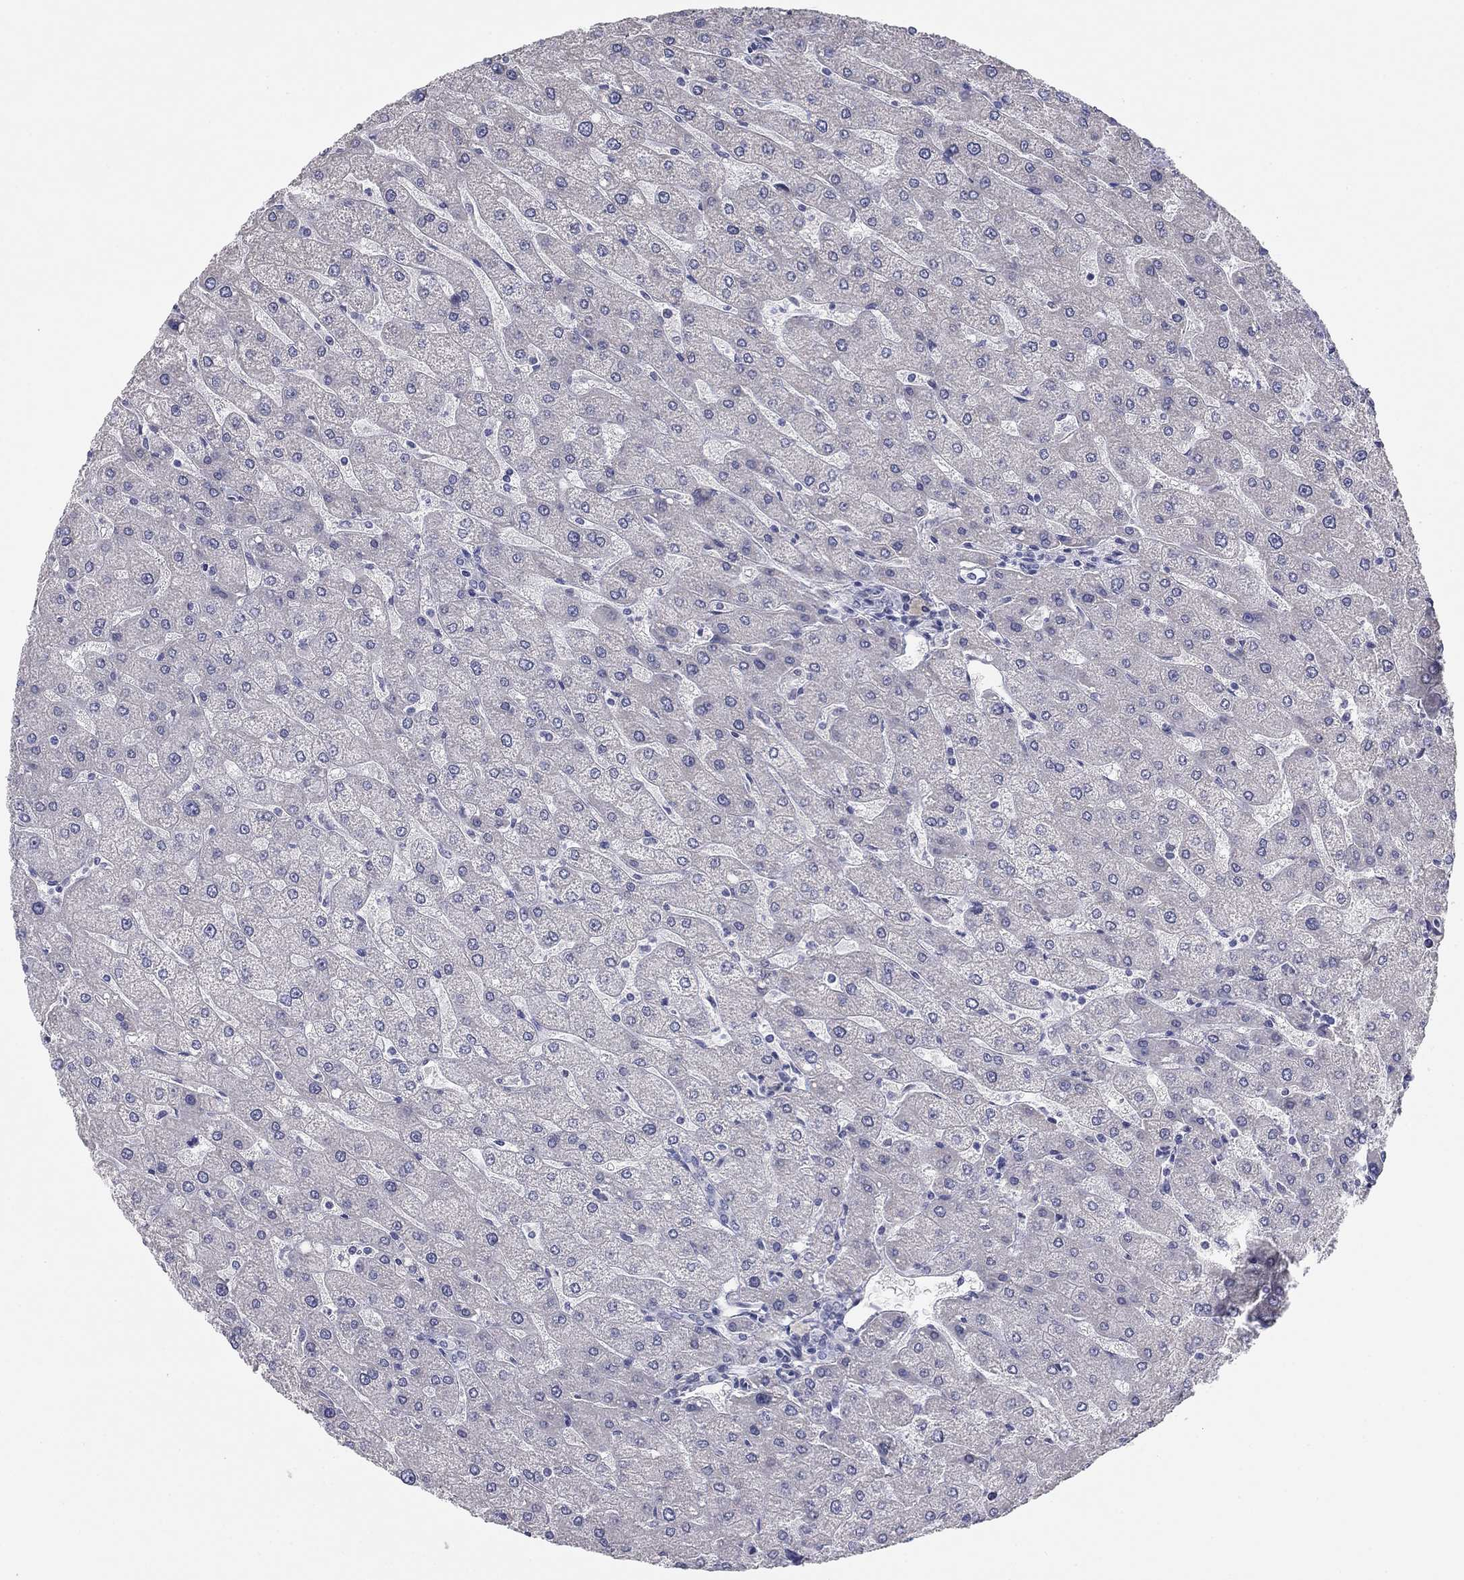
{"staining": {"intensity": "negative", "quantity": "none", "location": "none"}, "tissue": "liver", "cell_type": "Cholangiocytes", "image_type": "normal", "snomed": [{"axis": "morphology", "description": "Normal tissue, NOS"}, {"axis": "topography", "description": "Liver"}], "caption": "DAB (3,3'-diaminobenzidine) immunohistochemical staining of normal liver demonstrates no significant expression in cholangiocytes.", "gene": "SEPTIN3", "patient": {"sex": "male", "age": 67}}